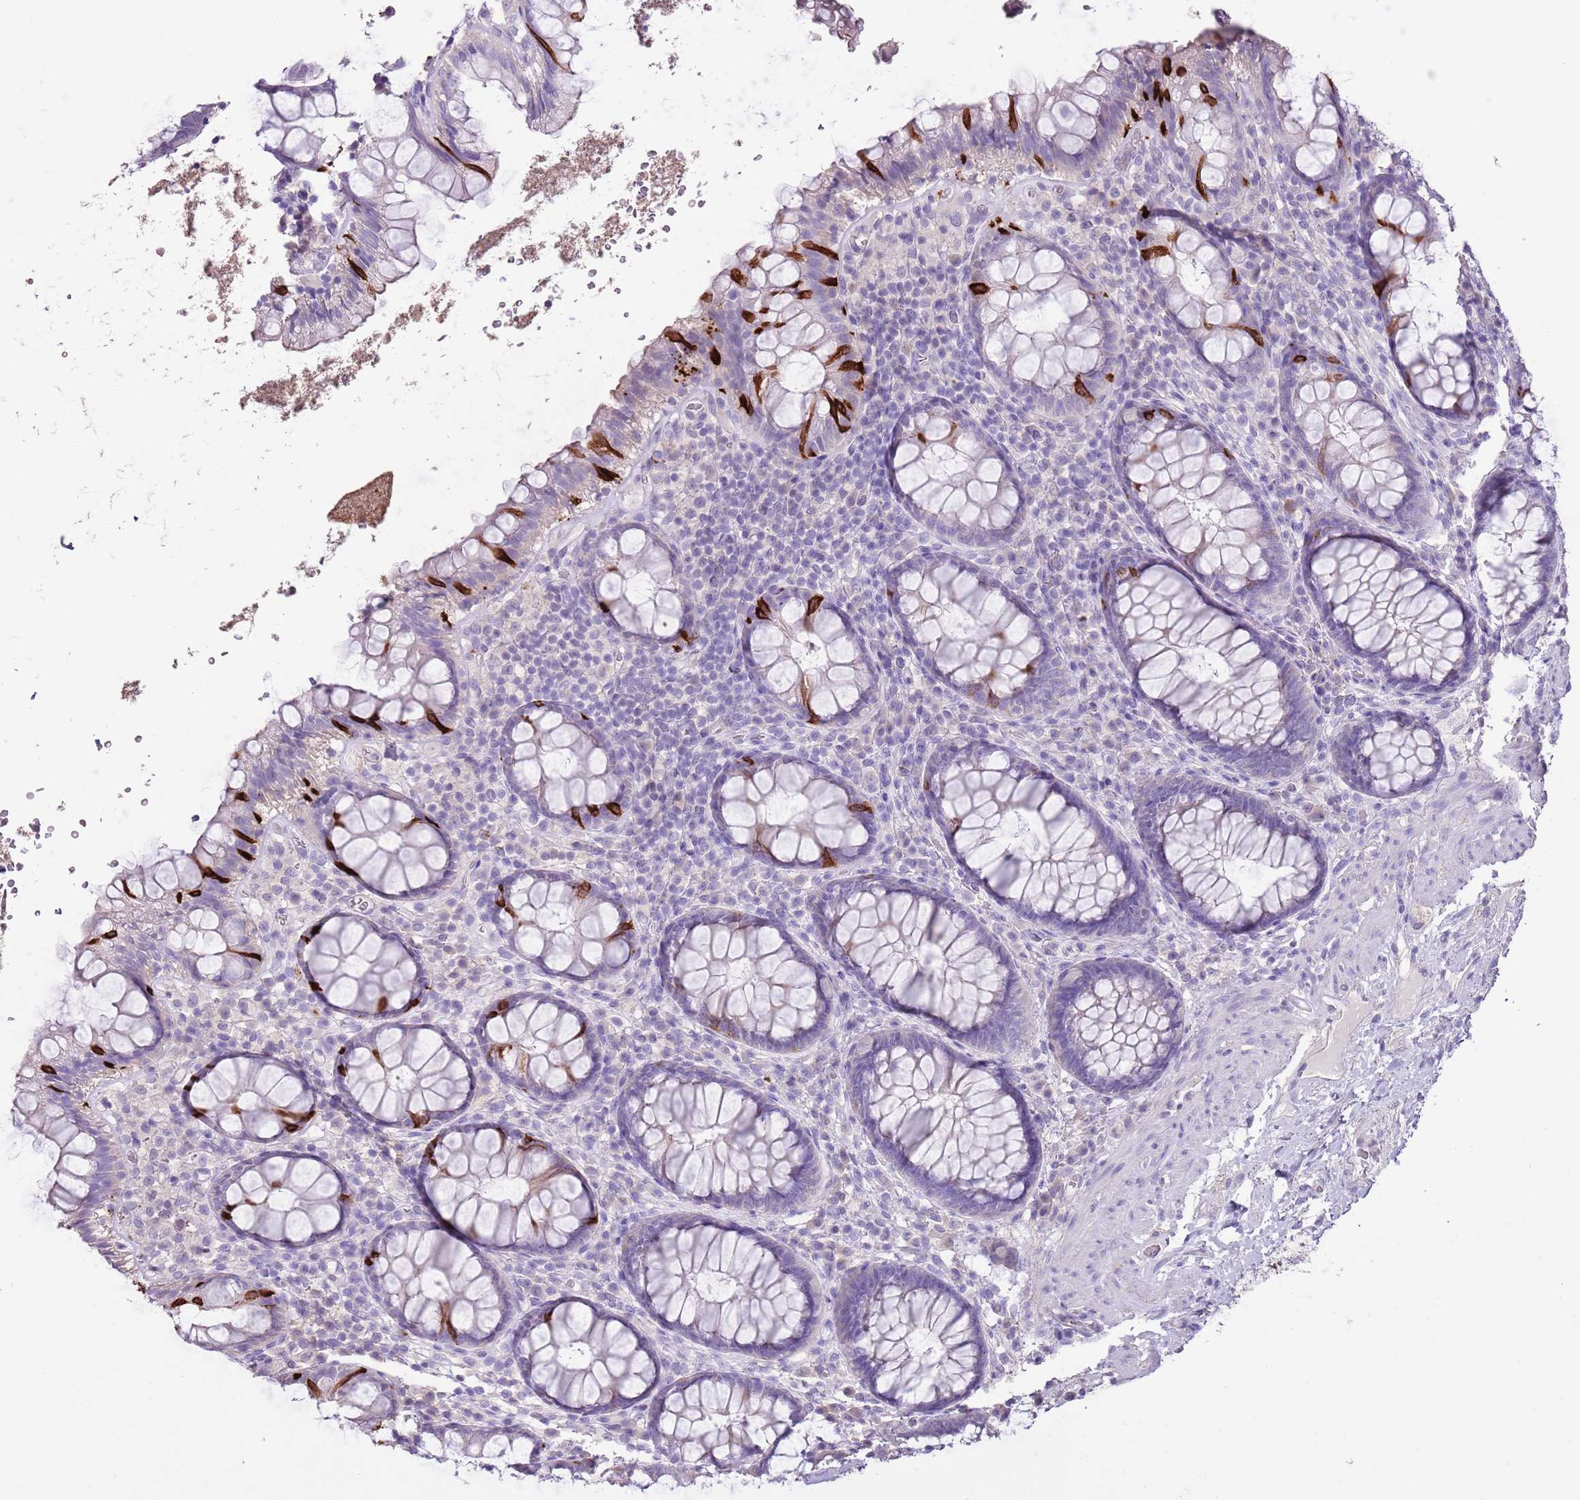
{"staining": {"intensity": "strong", "quantity": "<25%", "location": "cytoplasmic/membranous"}, "tissue": "rectum", "cell_type": "Glandular cells", "image_type": "normal", "snomed": [{"axis": "morphology", "description": "Normal tissue, NOS"}, {"axis": "topography", "description": "Rectum"}], "caption": "This image displays immunohistochemistry (IHC) staining of normal rectum, with medium strong cytoplasmic/membranous expression in about <25% of glandular cells.", "gene": "BLOC1S2", "patient": {"sex": "male", "age": 83}}